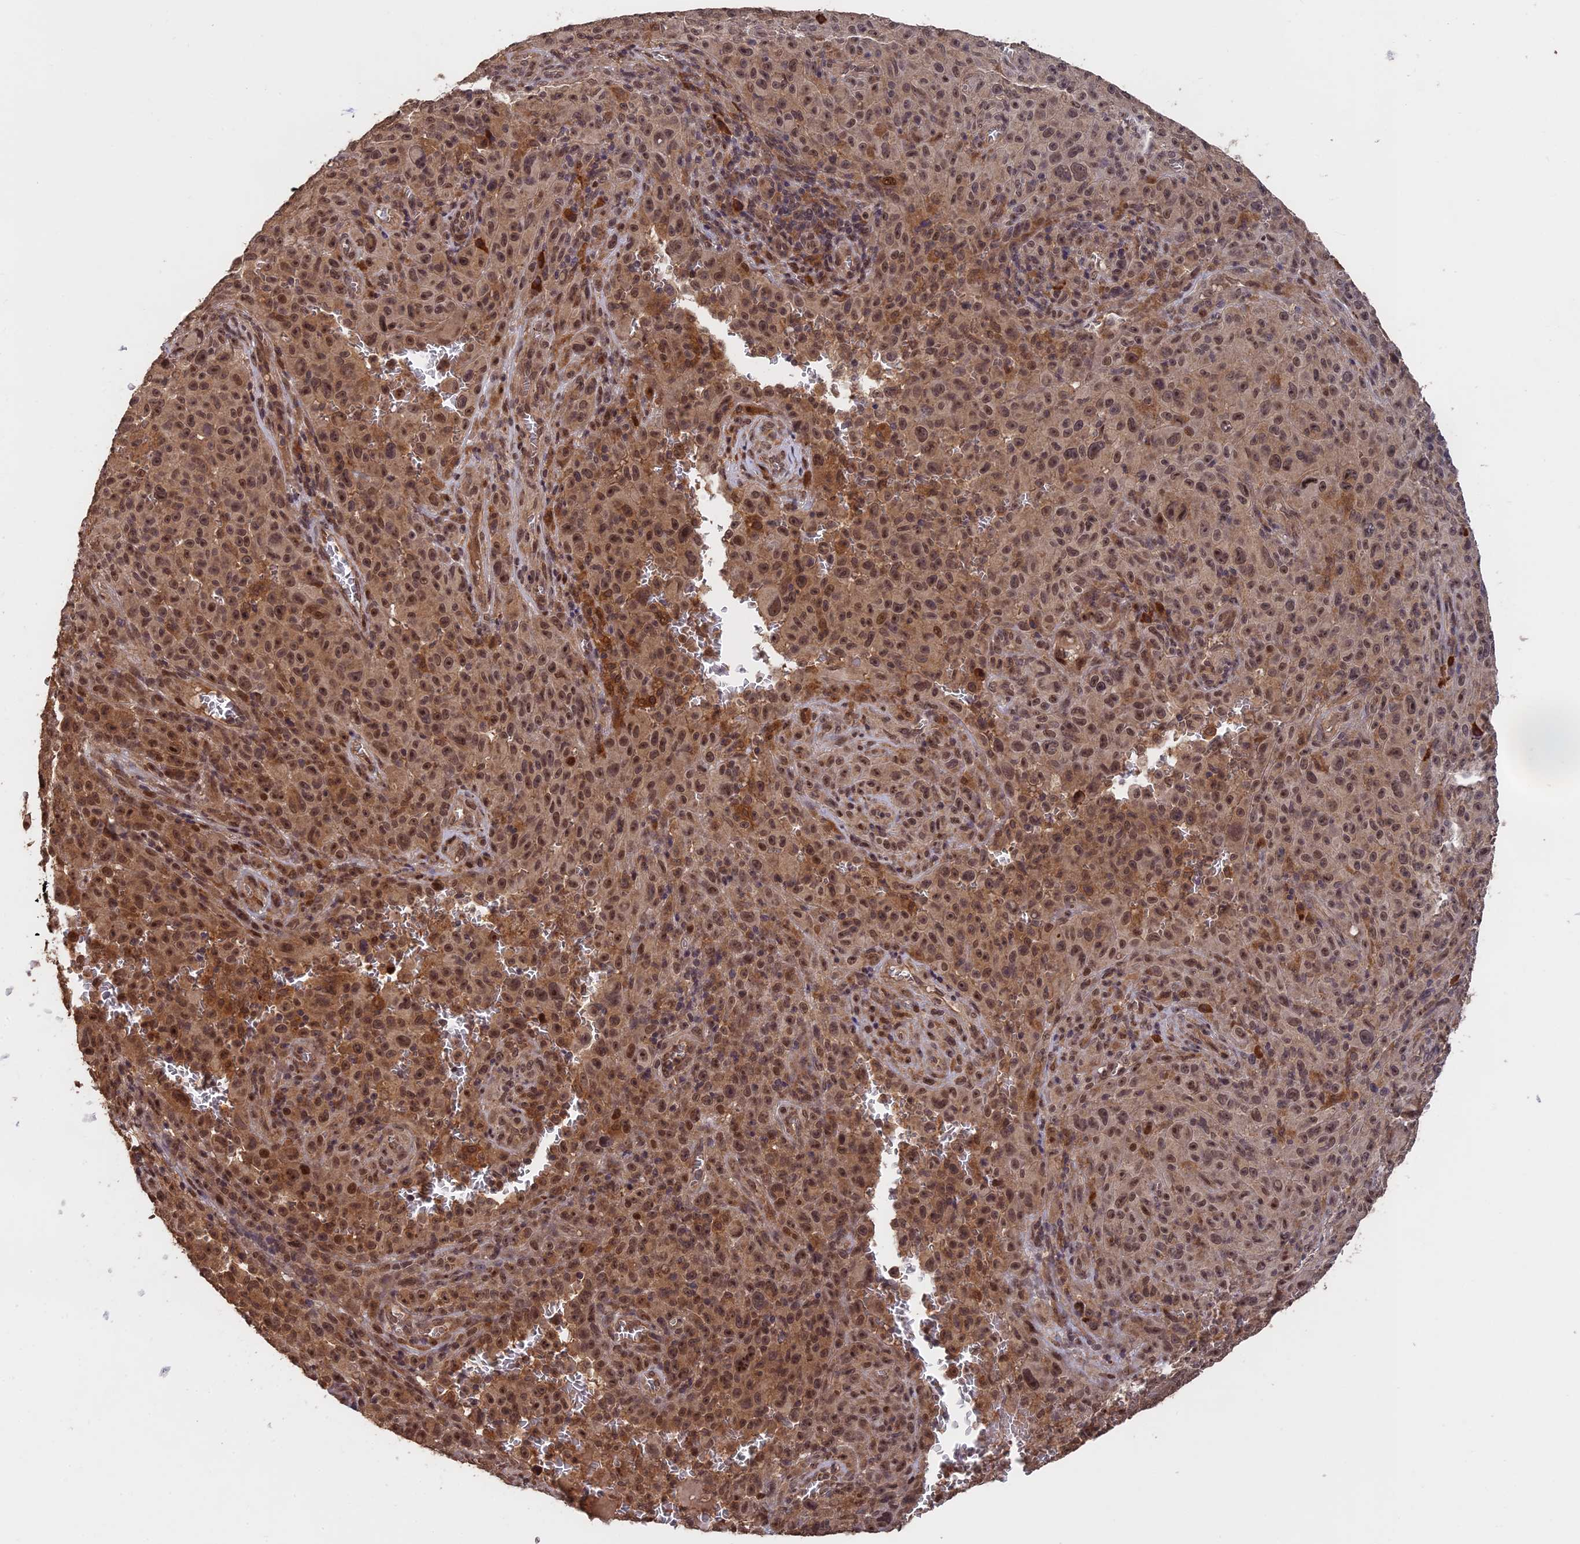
{"staining": {"intensity": "moderate", "quantity": ">75%", "location": "cytoplasmic/membranous,nuclear"}, "tissue": "melanoma", "cell_type": "Tumor cells", "image_type": "cancer", "snomed": [{"axis": "morphology", "description": "Malignant melanoma, NOS"}, {"axis": "topography", "description": "Skin"}], "caption": "Moderate cytoplasmic/membranous and nuclear expression is seen in approximately >75% of tumor cells in melanoma. (IHC, brightfield microscopy, high magnification).", "gene": "OSBPL1A", "patient": {"sex": "female", "age": 82}}